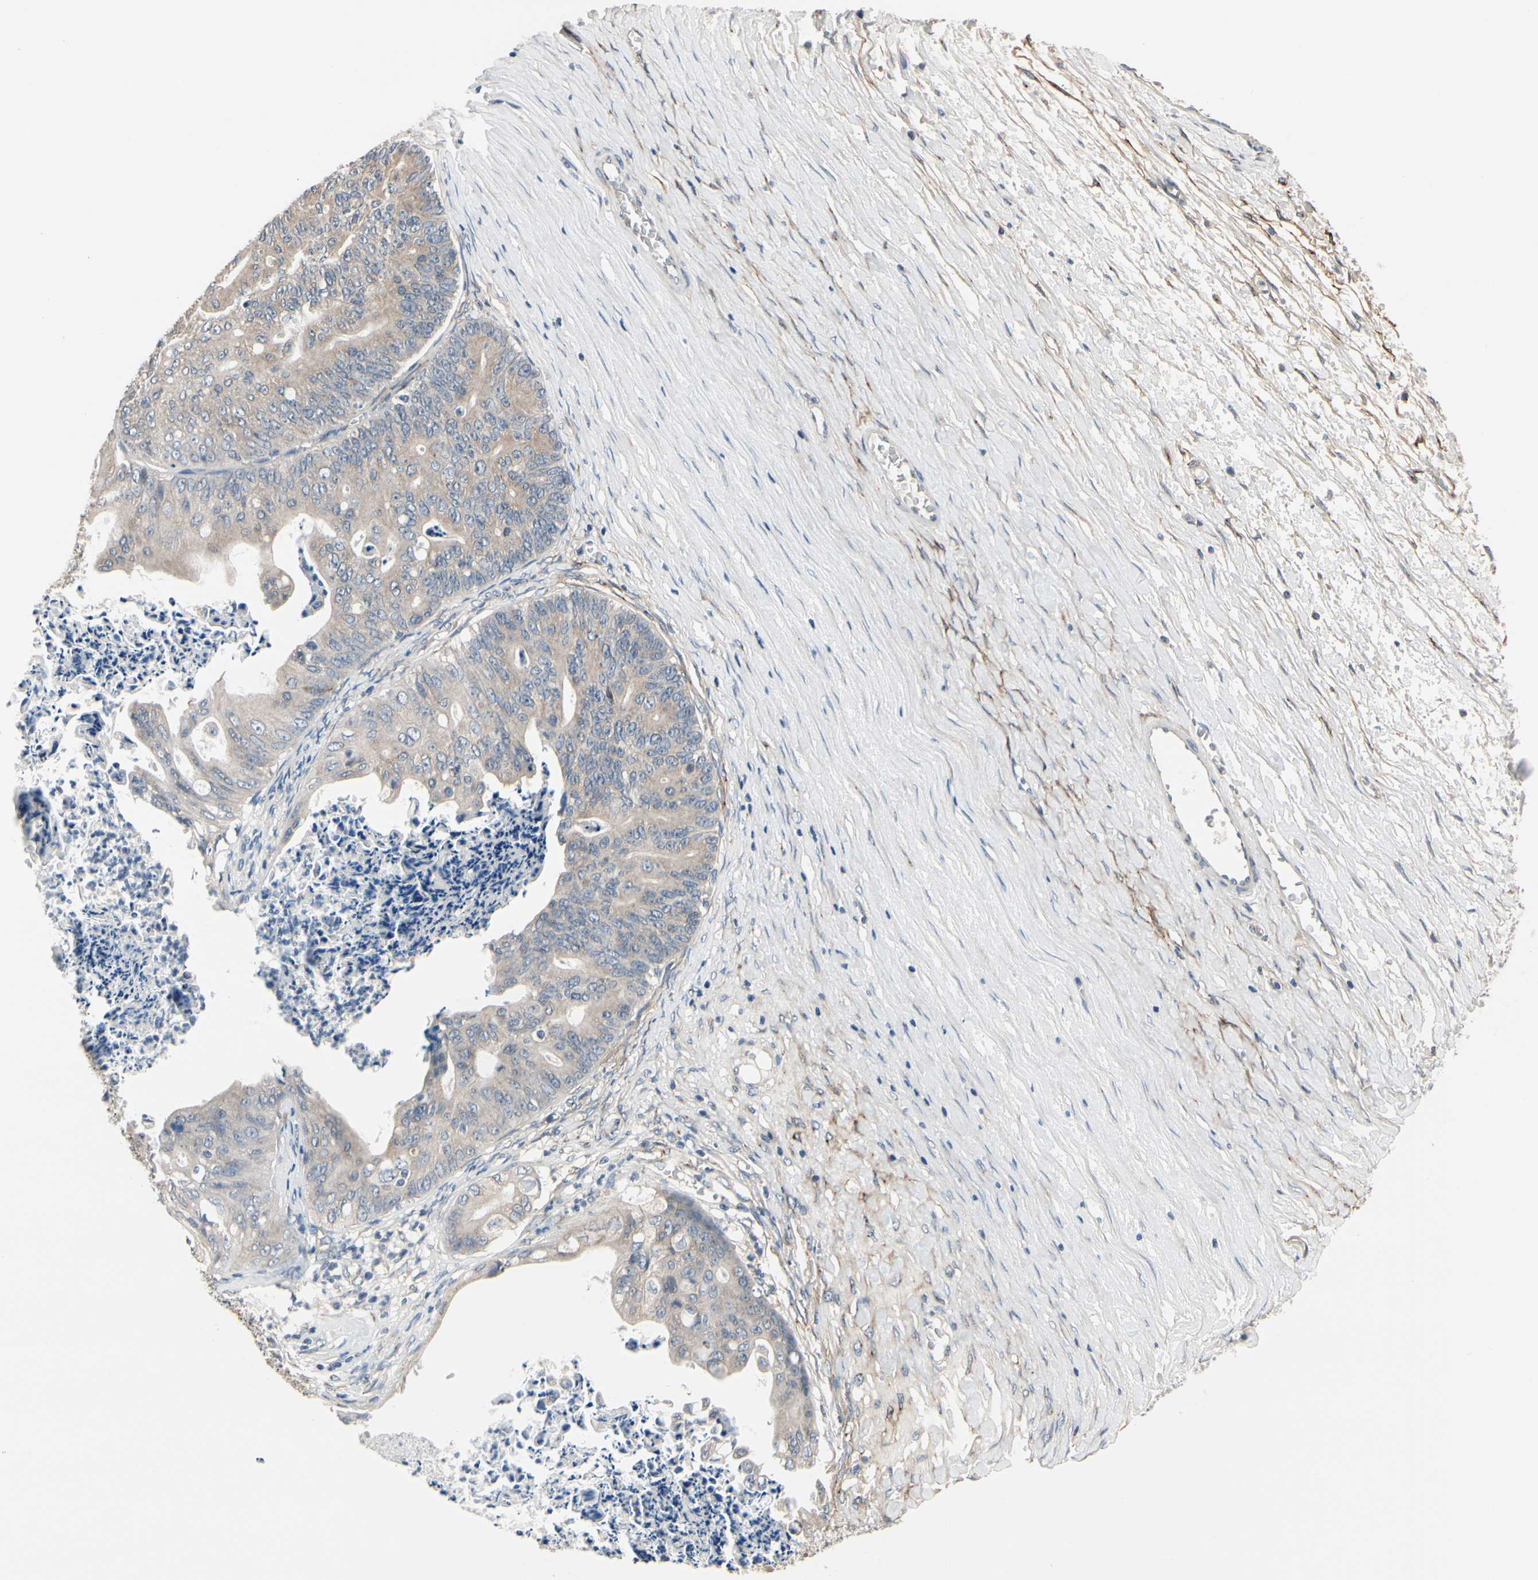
{"staining": {"intensity": "weak", "quantity": "<25%", "location": "cytoplasmic/membranous"}, "tissue": "ovarian cancer", "cell_type": "Tumor cells", "image_type": "cancer", "snomed": [{"axis": "morphology", "description": "Cystadenocarcinoma, mucinous, NOS"}, {"axis": "topography", "description": "Ovary"}], "caption": "An image of mucinous cystadenocarcinoma (ovarian) stained for a protein exhibits no brown staining in tumor cells.", "gene": "PRKAR2B", "patient": {"sex": "female", "age": 37}}